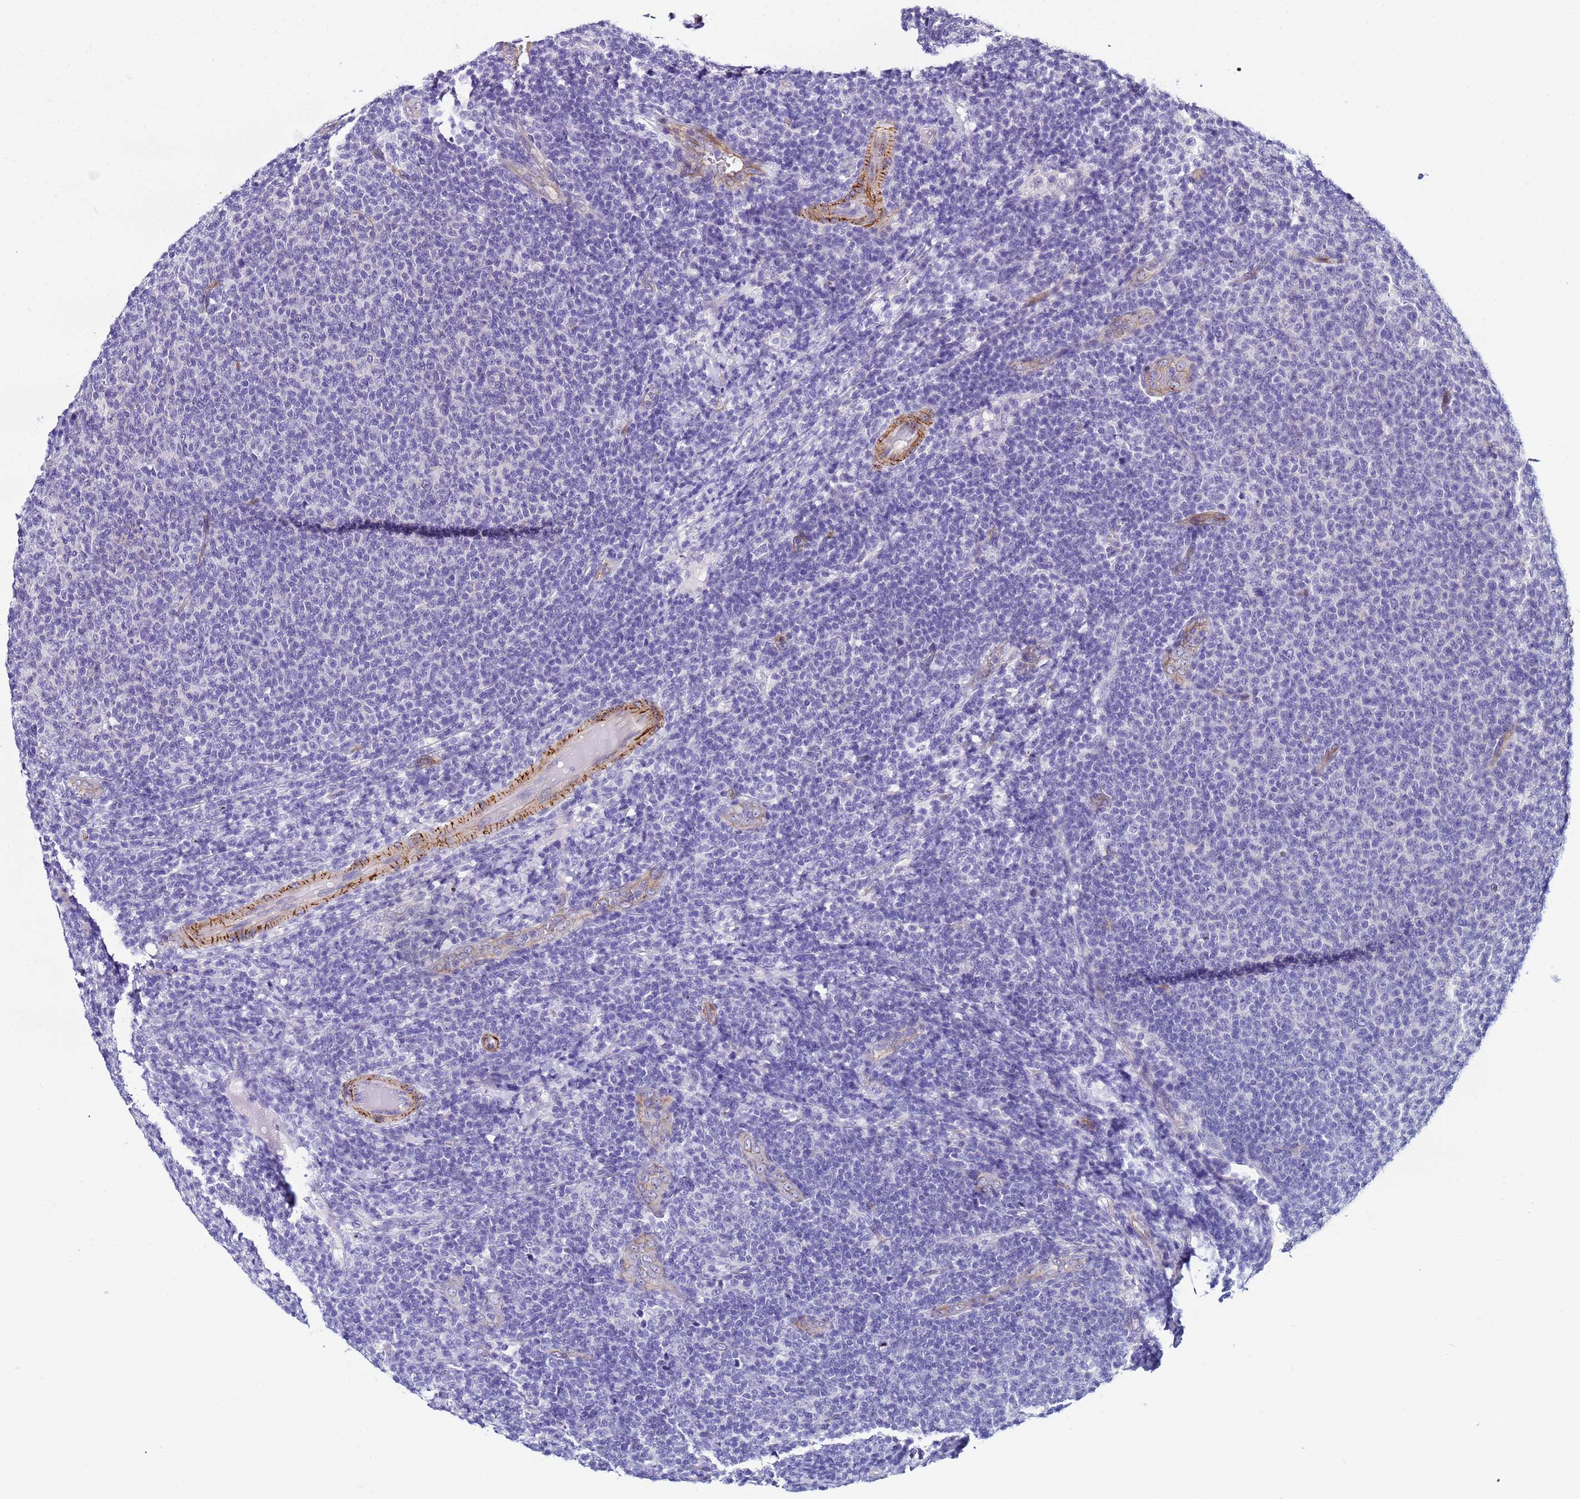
{"staining": {"intensity": "negative", "quantity": "none", "location": "none"}, "tissue": "lymphoma", "cell_type": "Tumor cells", "image_type": "cancer", "snomed": [{"axis": "morphology", "description": "Malignant lymphoma, non-Hodgkin's type, Low grade"}, {"axis": "topography", "description": "Lymph node"}], "caption": "Human lymphoma stained for a protein using IHC shows no positivity in tumor cells.", "gene": "DEFB104A", "patient": {"sex": "male", "age": 66}}